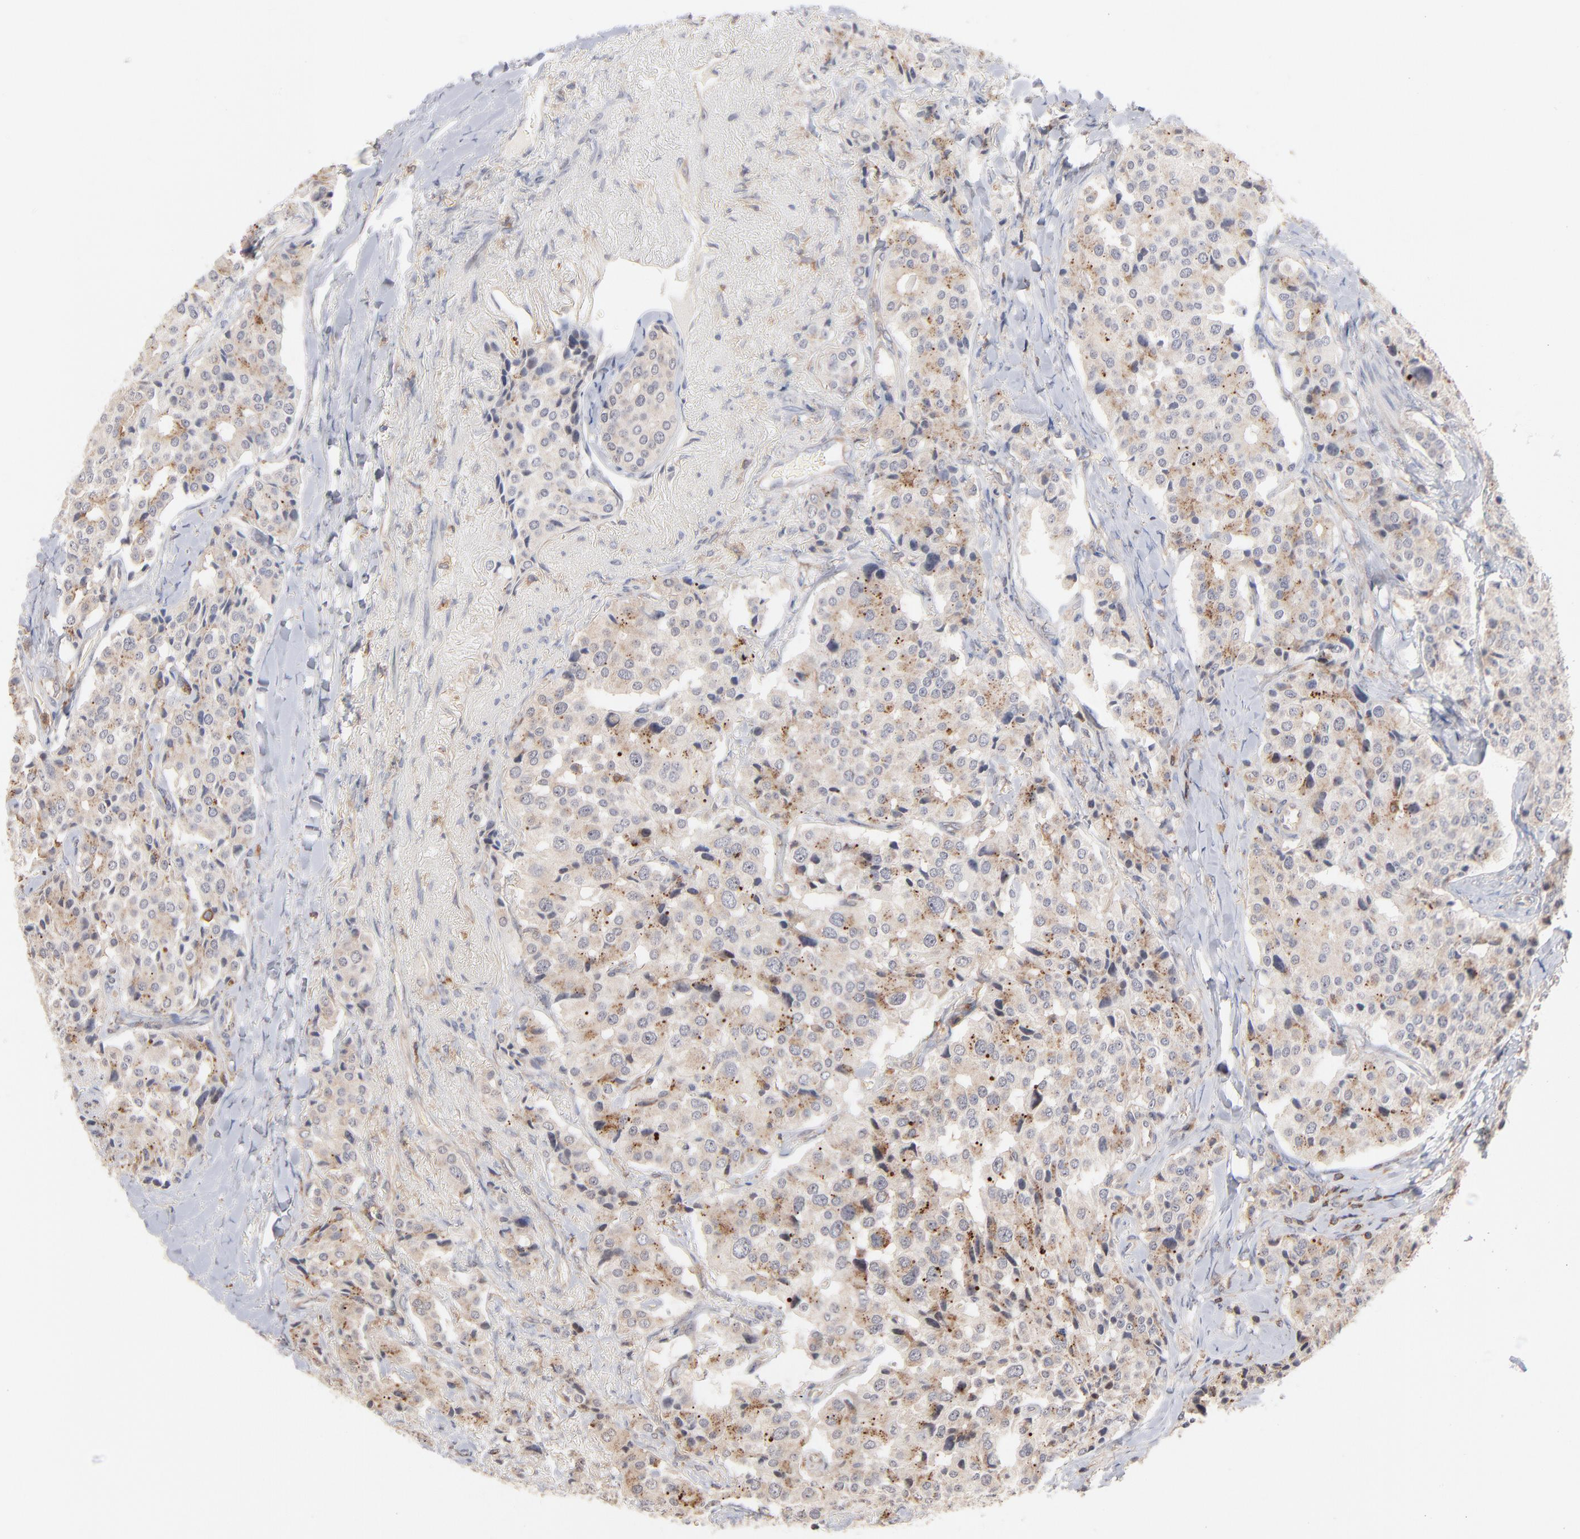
{"staining": {"intensity": "moderate", "quantity": ">75%", "location": "cytoplasmic/membranous"}, "tissue": "carcinoid", "cell_type": "Tumor cells", "image_type": "cancer", "snomed": [{"axis": "morphology", "description": "Carcinoid, malignant, NOS"}, {"axis": "topography", "description": "Colon"}], "caption": "The histopathology image exhibits immunohistochemical staining of malignant carcinoid. There is moderate cytoplasmic/membranous staining is appreciated in about >75% of tumor cells.", "gene": "WIPF1", "patient": {"sex": "female", "age": 61}}